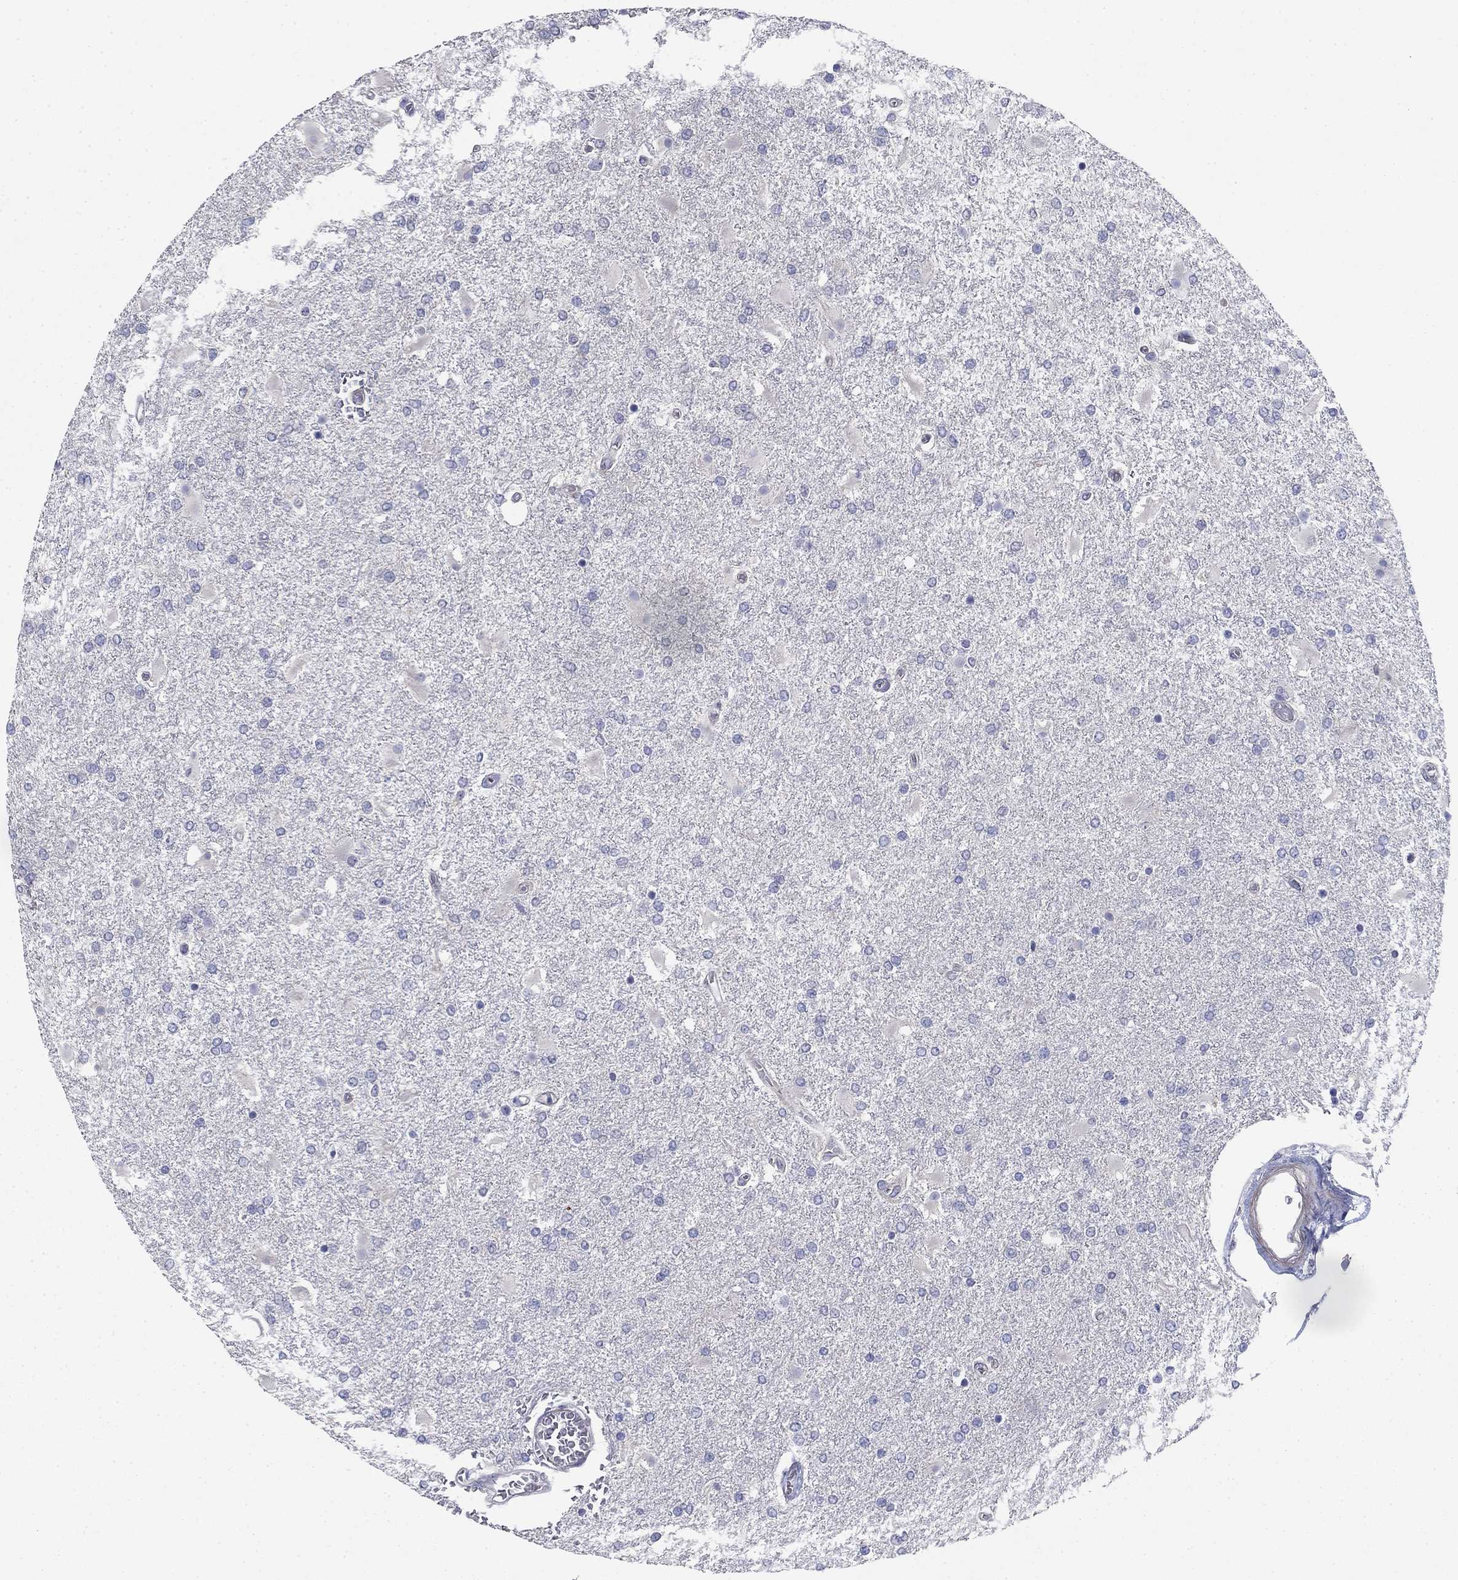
{"staining": {"intensity": "negative", "quantity": "none", "location": "none"}, "tissue": "glioma", "cell_type": "Tumor cells", "image_type": "cancer", "snomed": [{"axis": "morphology", "description": "Glioma, malignant, High grade"}, {"axis": "topography", "description": "Cerebral cortex"}], "caption": "Protein analysis of malignant glioma (high-grade) exhibits no significant positivity in tumor cells.", "gene": "GRK7", "patient": {"sex": "male", "age": 79}}